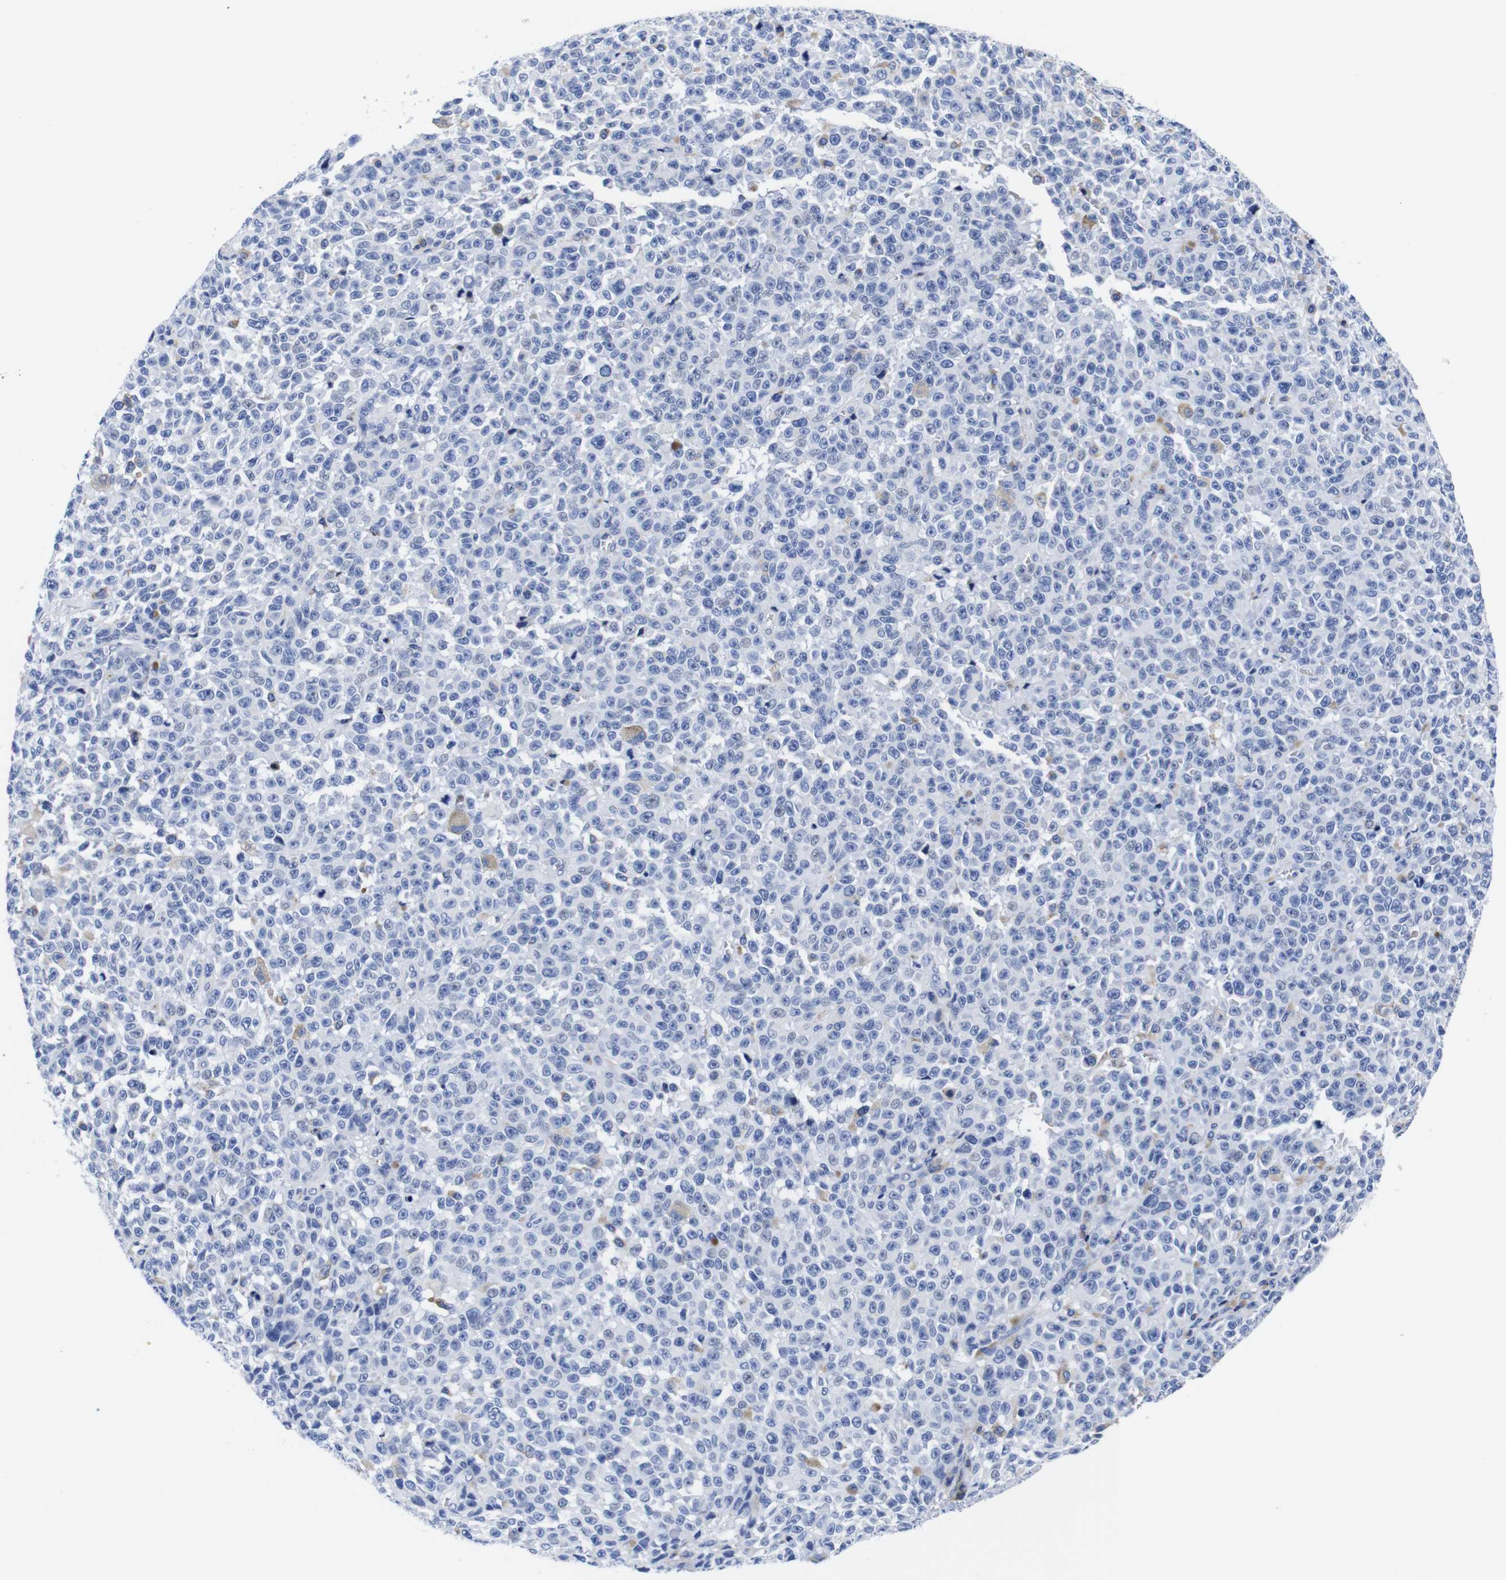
{"staining": {"intensity": "negative", "quantity": "none", "location": "none"}, "tissue": "melanoma", "cell_type": "Tumor cells", "image_type": "cancer", "snomed": [{"axis": "morphology", "description": "Malignant melanoma, NOS"}, {"axis": "topography", "description": "Skin"}], "caption": "Histopathology image shows no significant protein staining in tumor cells of malignant melanoma.", "gene": "CLEC4G", "patient": {"sex": "female", "age": 82}}